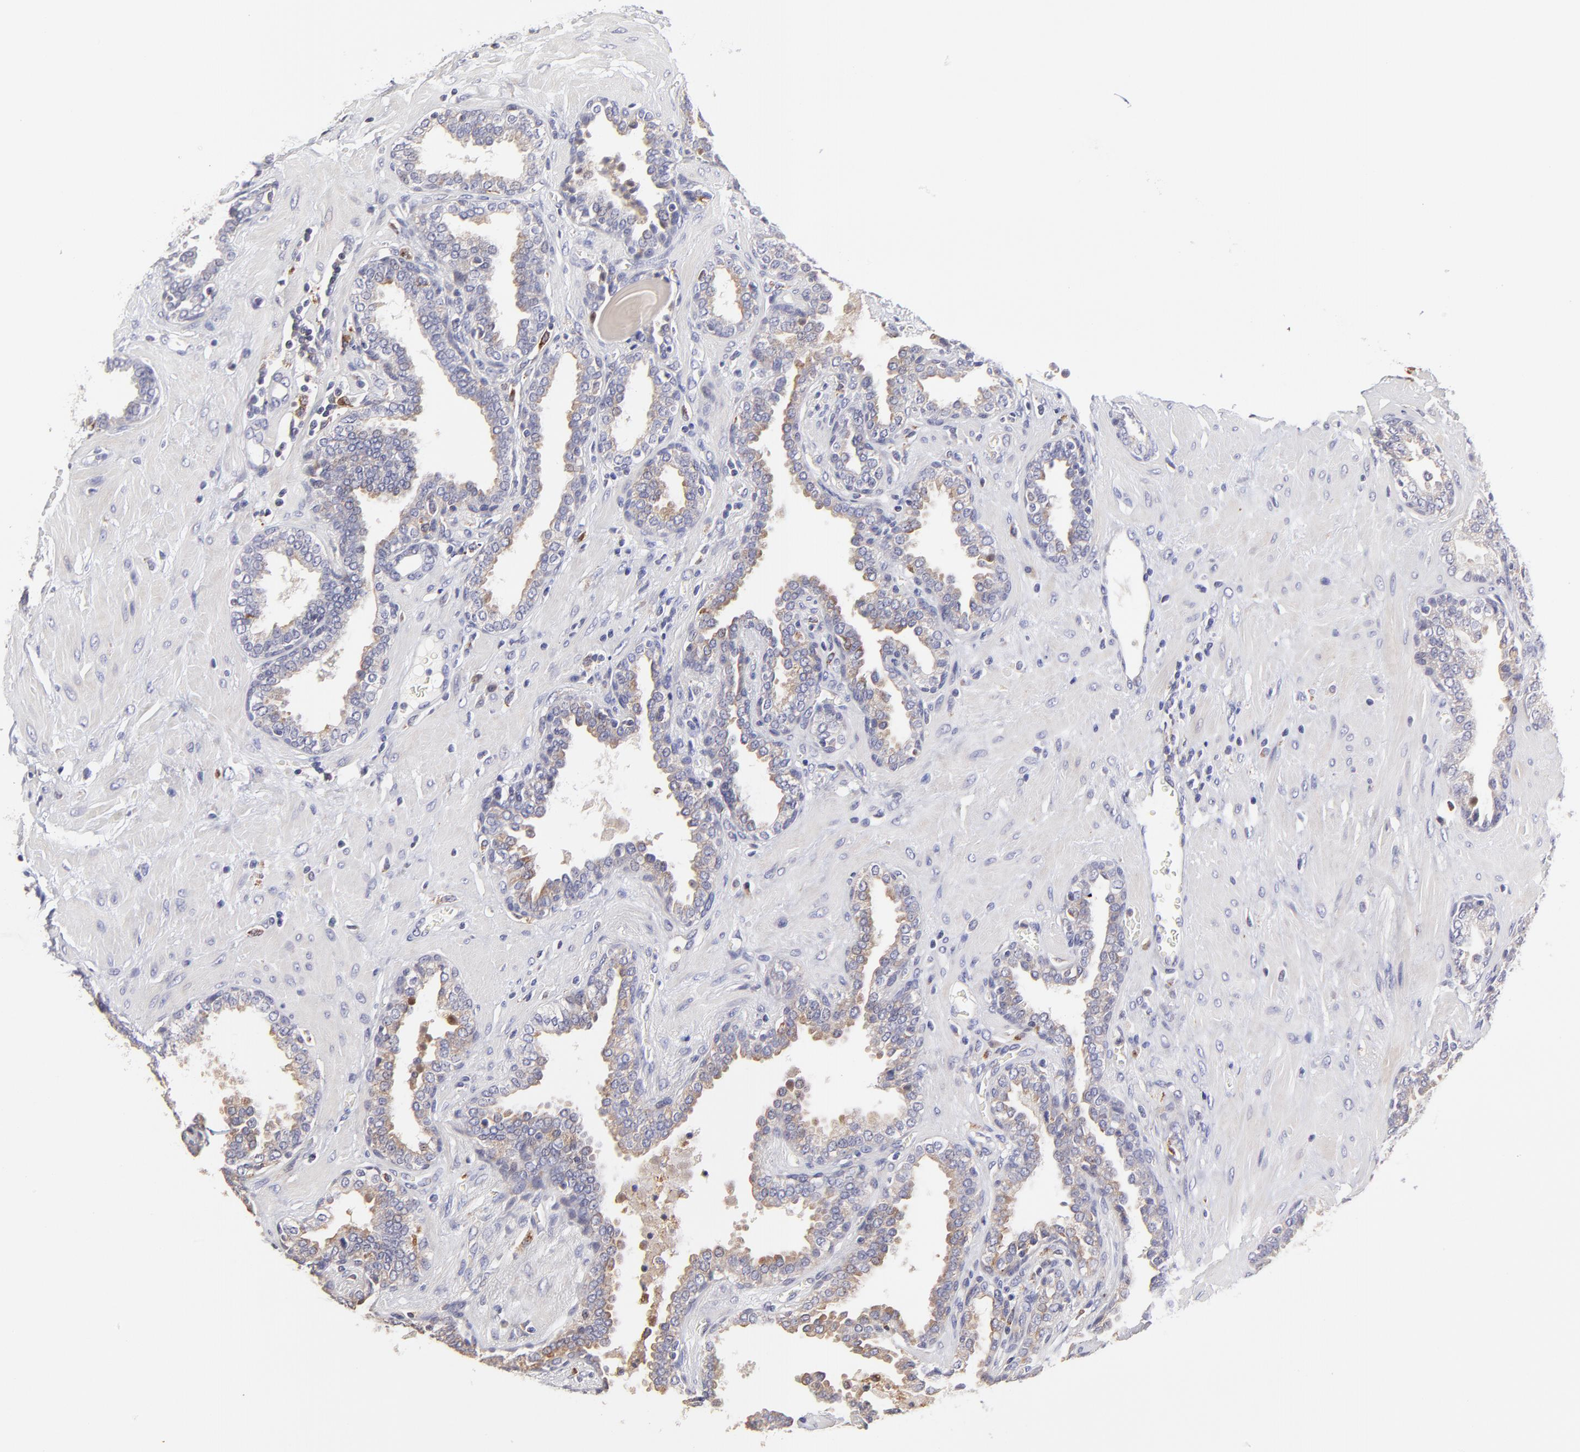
{"staining": {"intensity": "weak", "quantity": "25%-75%", "location": "cytoplasmic/membranous"}, "tissue": "prostate", "cell_type": "Glandular cells", "image_type": "normal", "snomed": [{"axis": "morphology", "description": "Normal tissue, NOS"}, {"axis": "topography", "description": "Prostate"}], "caption": "Protein staining of unremarkable prostate demonstrates weak cytoplasmic/membranous expression in approximately 25%-75% of glandular cells.", "gene": "GCSAM", "patient": {"sex": "male", "age": 51}}